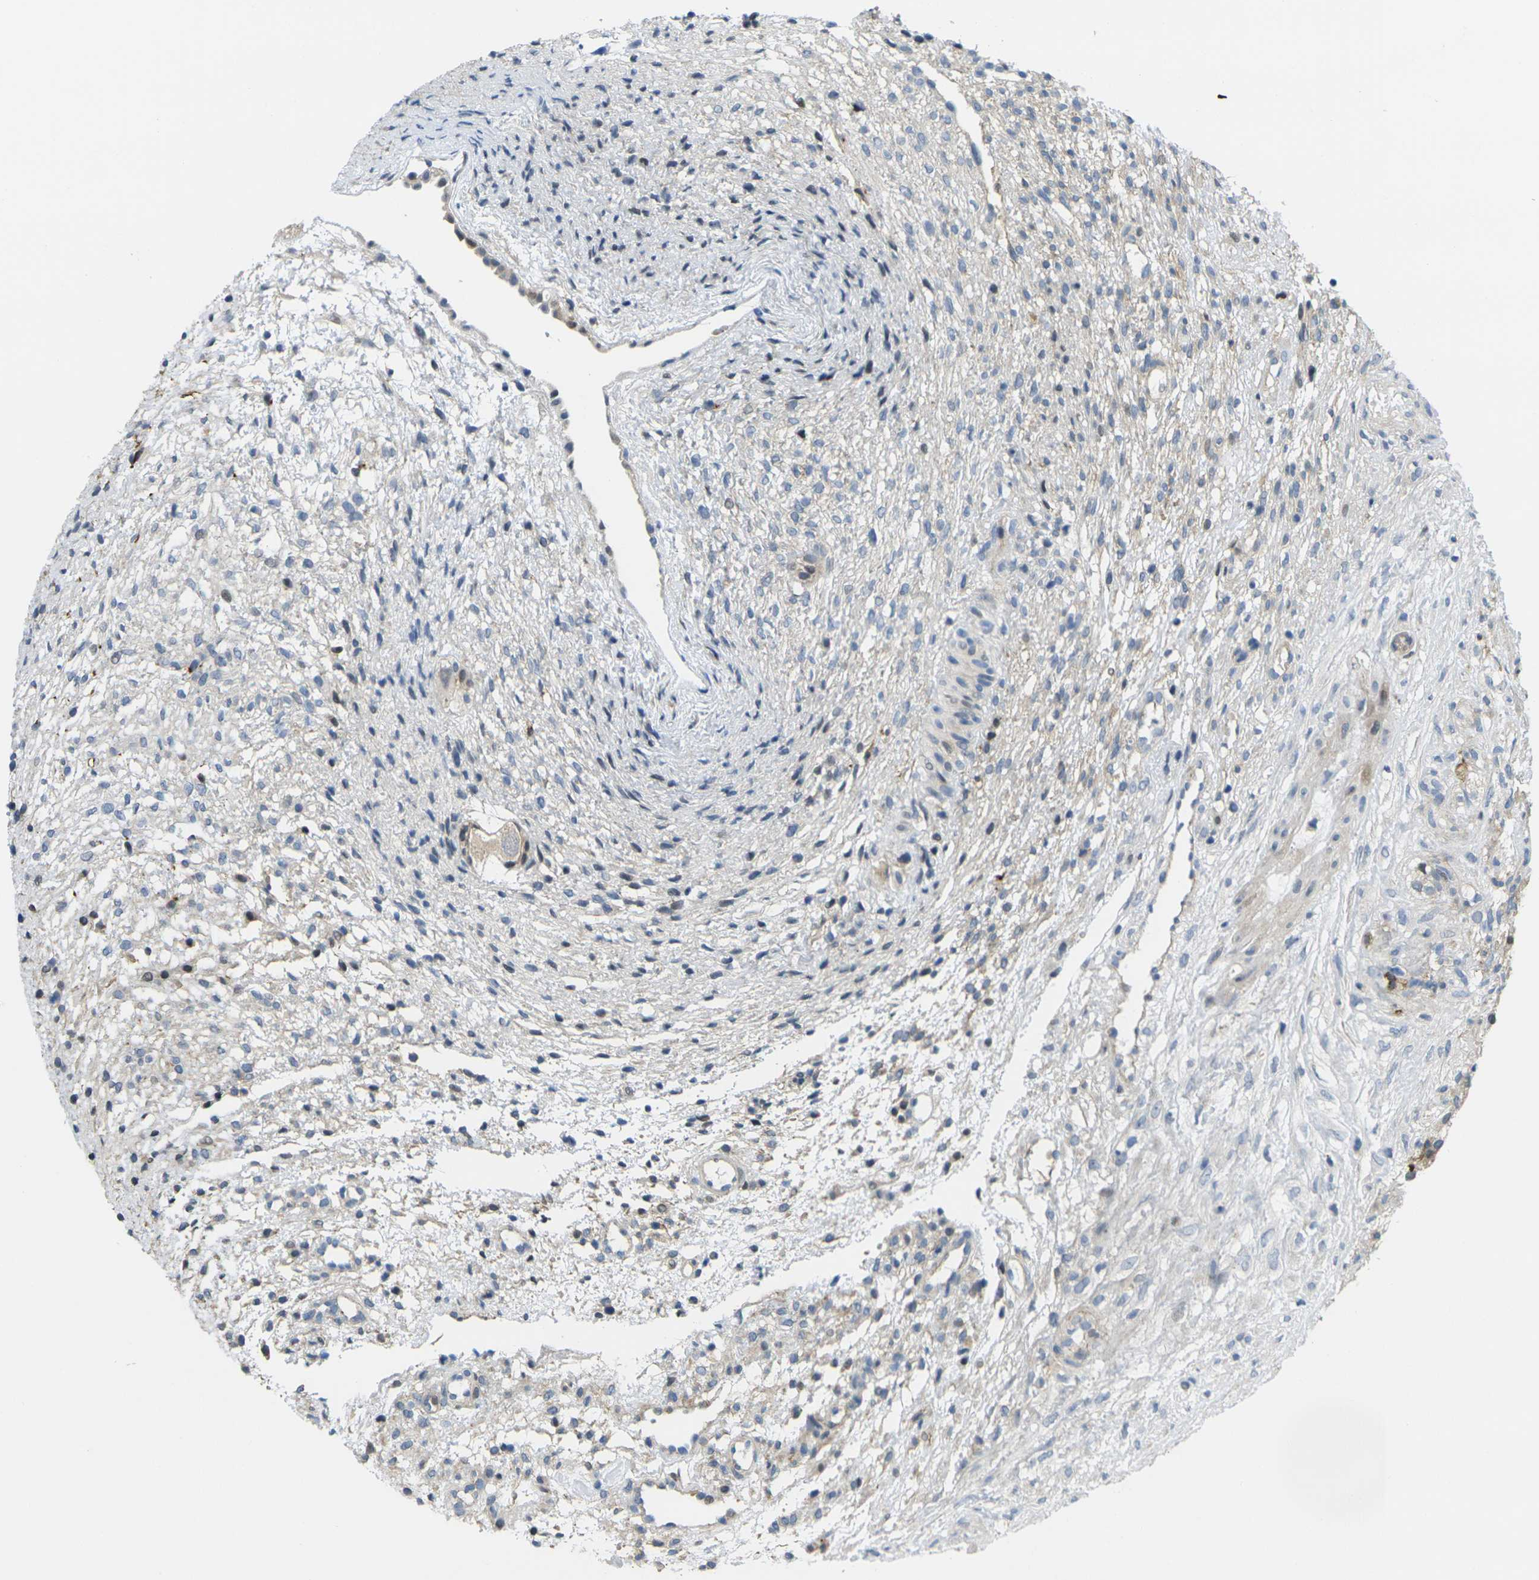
{"staining": {"intensity": "weak", "quantity": ">75%", "location": "cytoplasmic/membranous"}, "tissue": "ovary", "cell_type": "Follicle cells", "image_type": "normal", "snomed": [{"axis": "morphology", "description": "Normal tissue, NOS"}, {"axis": "morphology", "description": "Cyst, NOS"}, {"axis": "topography", "description": "Ovary"}], "caption": "High-power microscopy captured an IHC micrograph of normal ovary, revealing weak cytoplasmic/membranous staining in approximately >75% of follicle cells.", "gene": "ROBO2", "patient": {"sex": "female", "age": 18}}